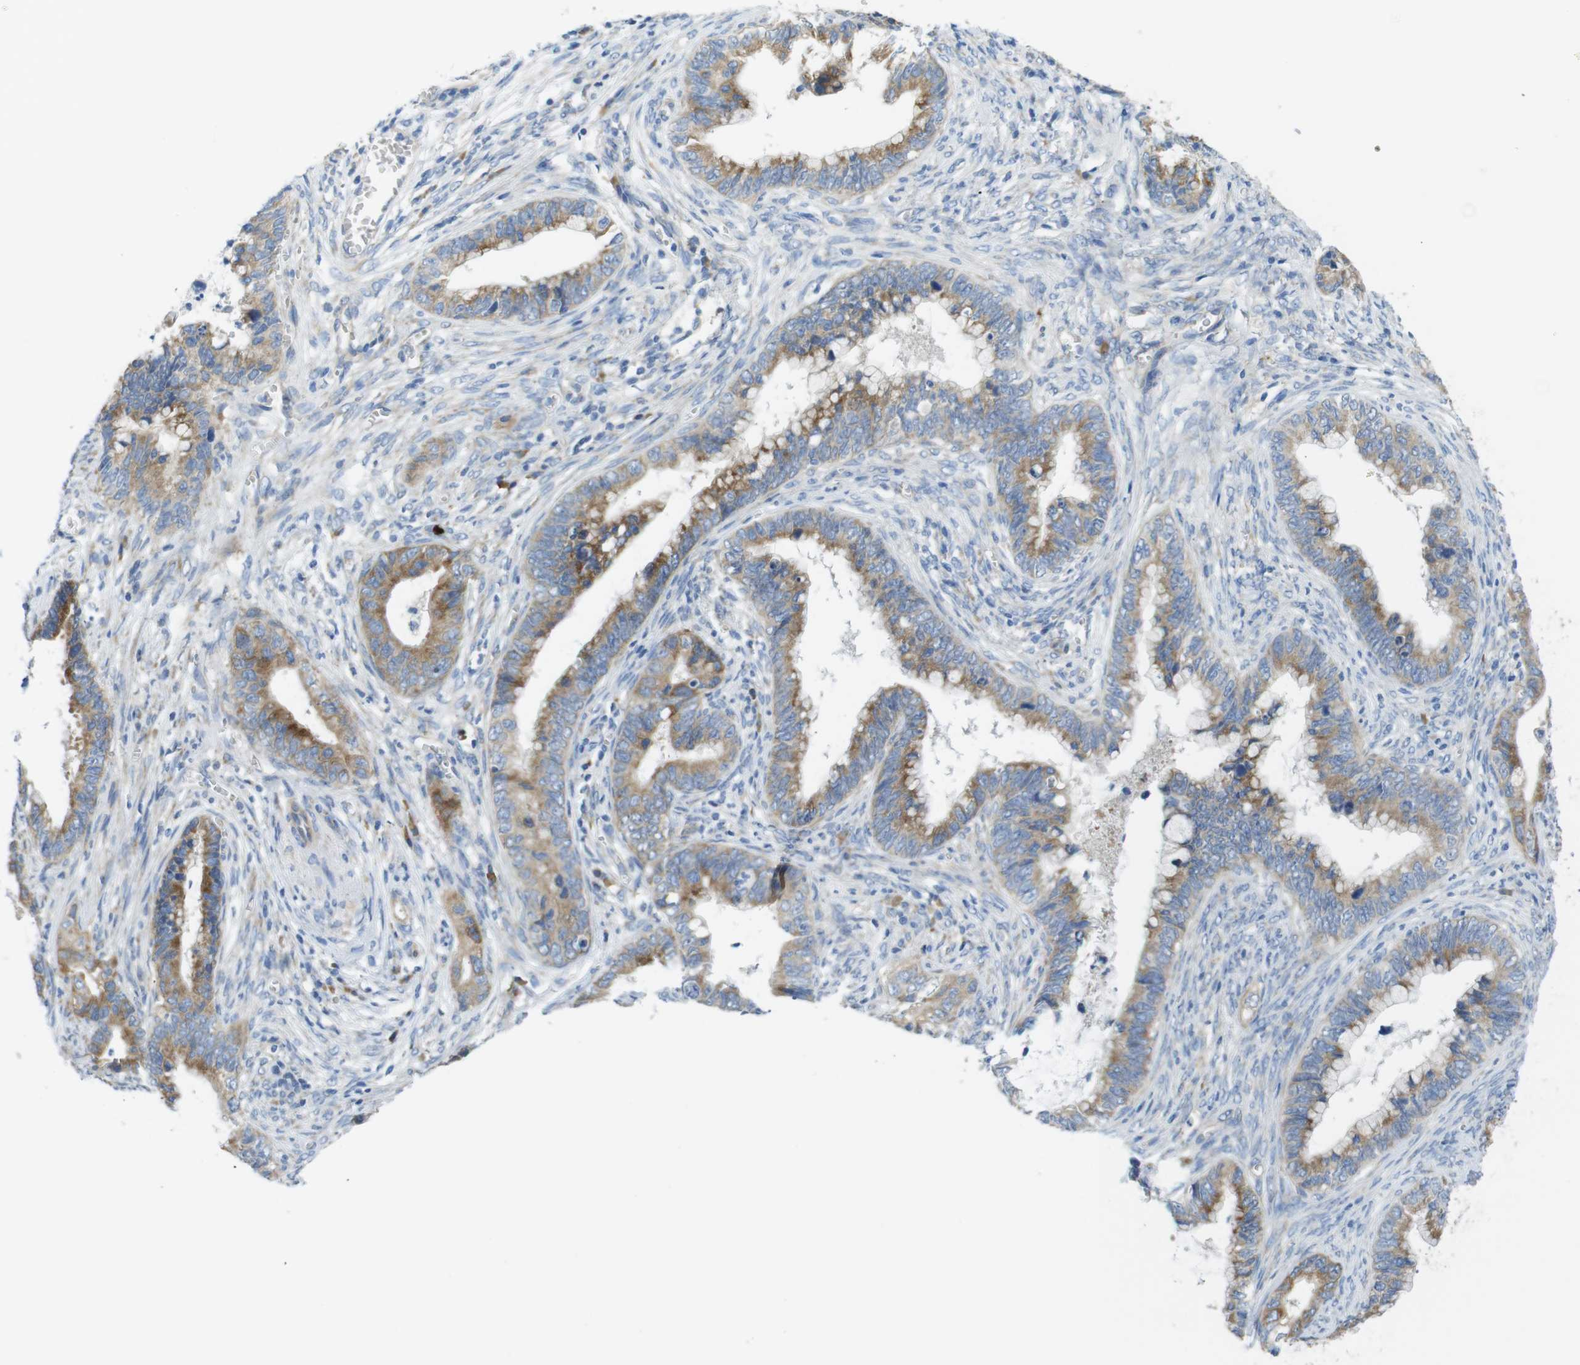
{"staining": {"intensity": "moderate", "quantity": ">75%", "location": "cytoplasmic/membranous"}, "tissue": "cervical cancer", "cell_type": "Tumor cells", "image_type": "cancer", "snomed": [{"axis": "morphology", "description": "Adenocarcinoma, NOS"}, {"axis": "topography", "description": "Cervix"}], "caption": "The immunohistochemical stain labels moderate cytoplasmic/membranous positivity in tumor cells of cervical cancer tissue.", "gene": "TMEM234", "patient": {"sex": "female", "age": 44}}